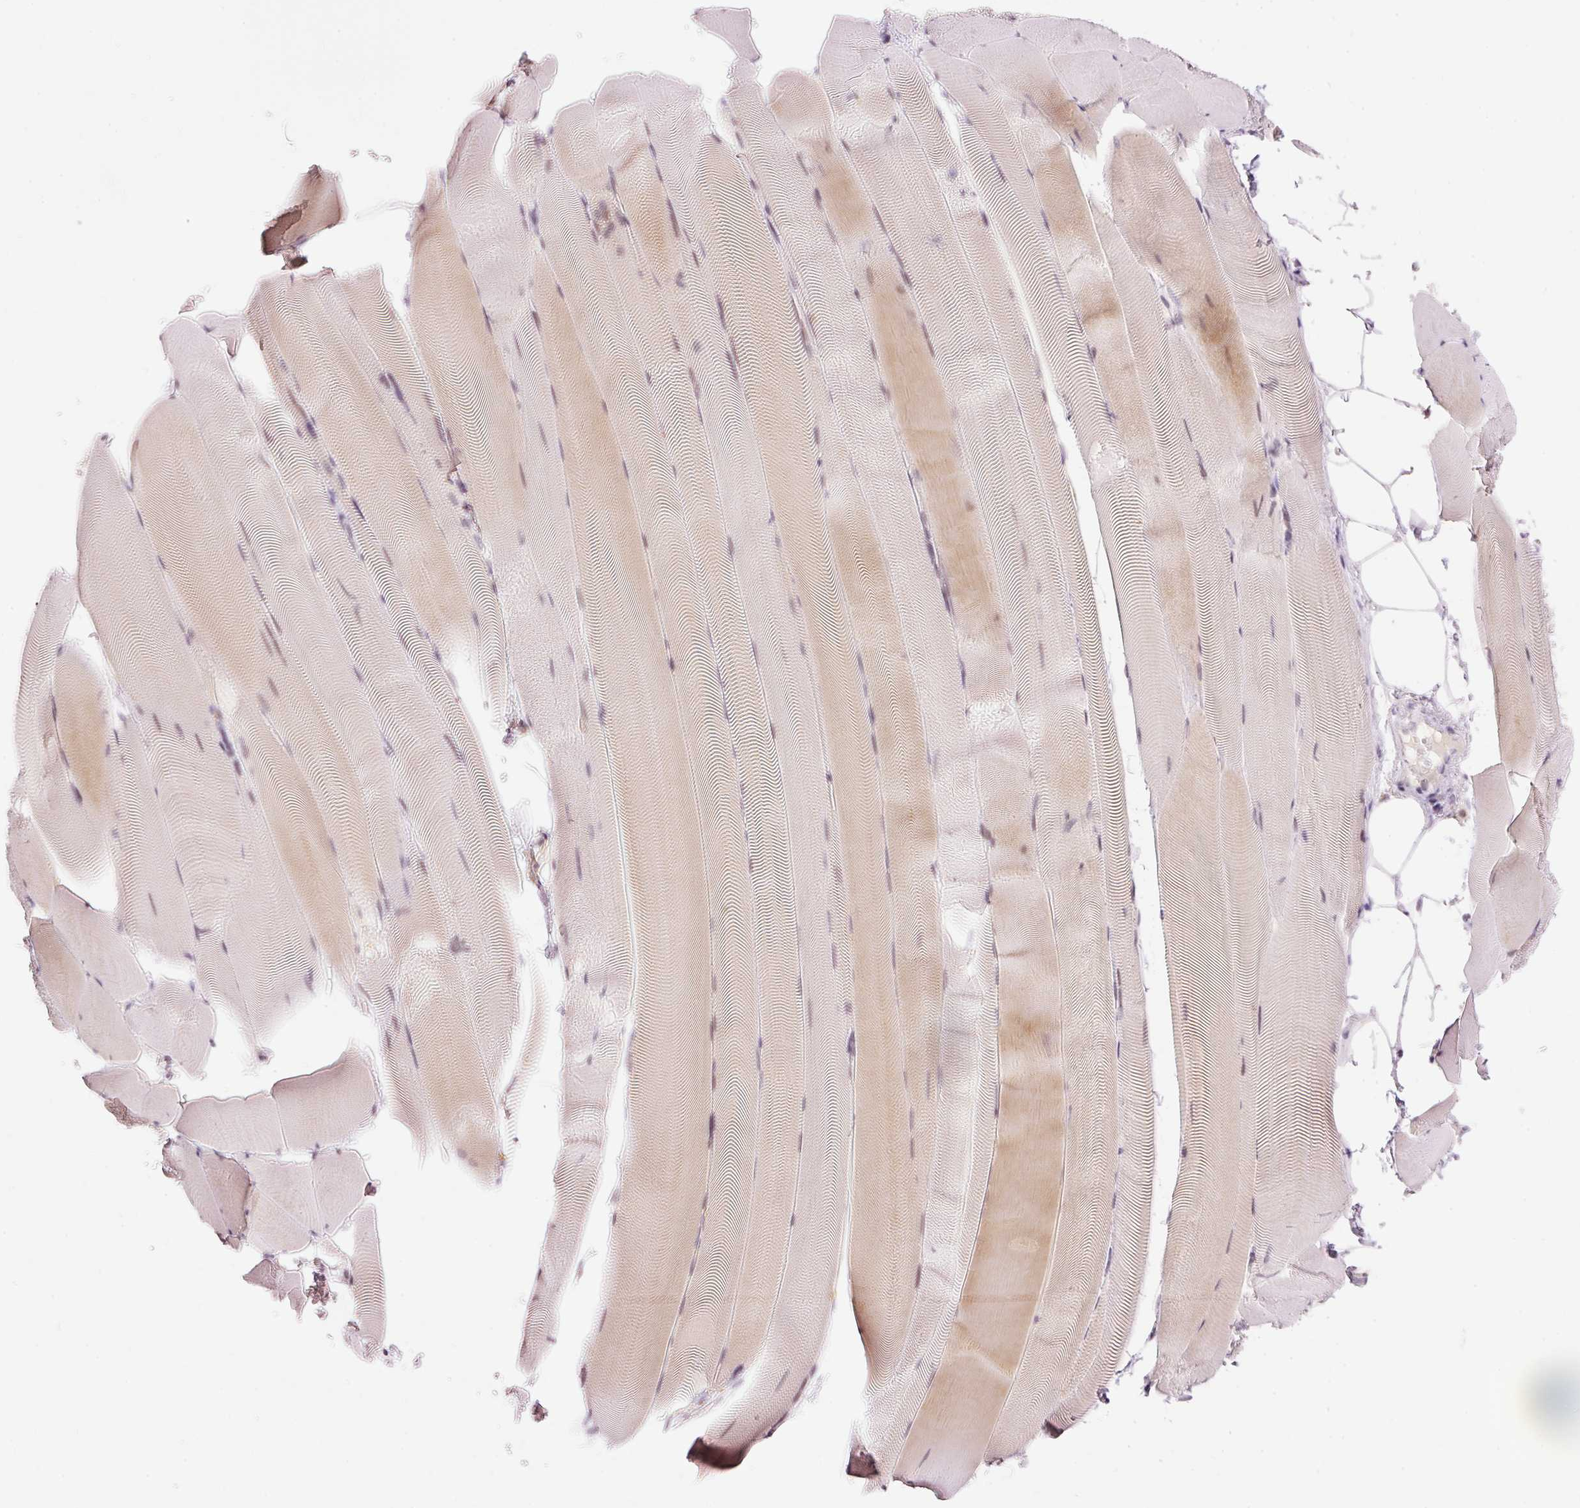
{"staining": {"intensity": "weak", "quantity": "25%-75%", "location": "cytoplasmic/membranous"}, "tissue": "skeletal muscle", "cell_type": "Myocytes", "image_type": "normal", "snomed": [{"axis": "morphology", "description": "Normal tissue, NOS"}, {"axis": "topography", "description": "Skeletal muscle"}], "caption": "This photomicrograph exhibits immunohistochemistry (IHC) staining of normal skeletal muscle, with low weak cytoplasmic/membranous expression in about 25%-75% of myocytes.", "gene": "ABHD11", "patient": {"sex": "female", "age": 64}}